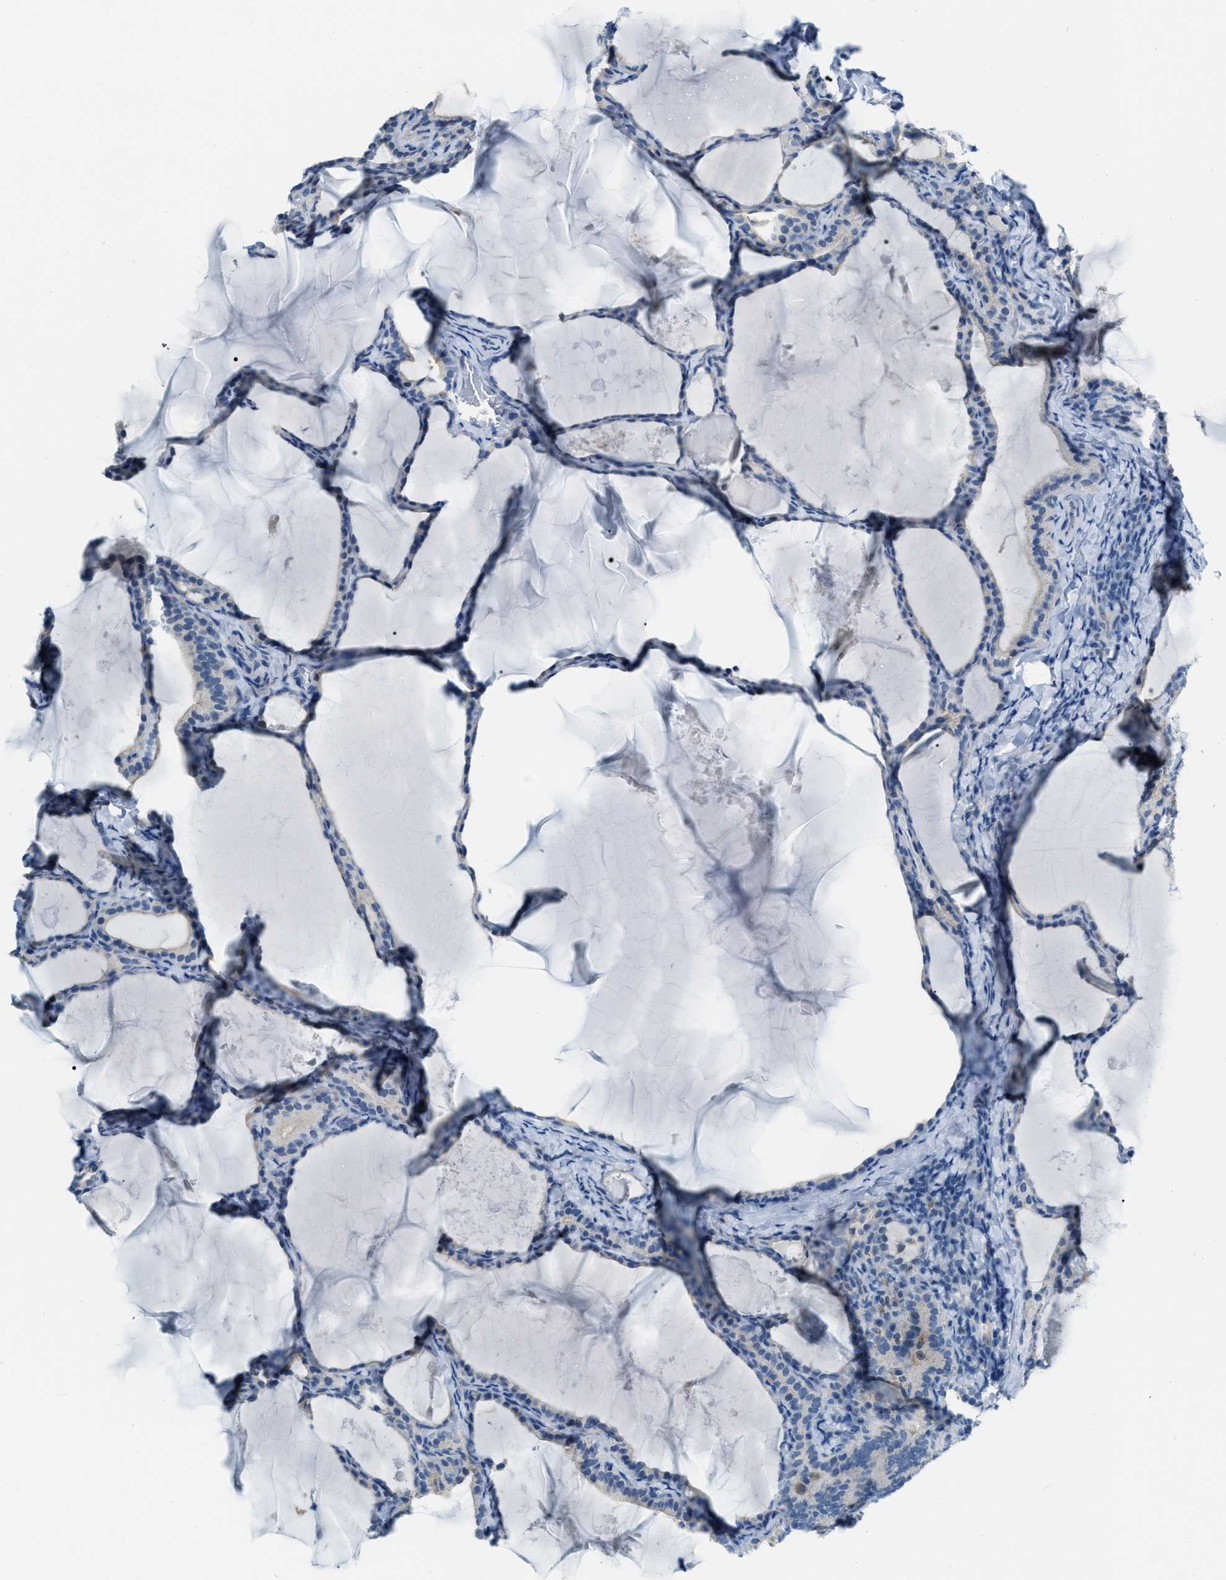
{"staining": {"intensity": "negative", "quantity": "none", "location": "none"}, "tissue": "thyroid cancer", "cell_type": "Tumor cells", "image_type": "cancer", "snomed": [{"axis": "morphology", "description": "Papillary adenocarcinoma, NOS"}, {"axis": "topography", "description": "Thyroid gland"}], "caption": "DAB (3,3'-diaminobenzidine) immunohistochemical staining of thyroid cancer demonstrates no significant staining in tumor cells.", "gene": "PHRF1", "patient": {"sex": "female", "age": 42}}